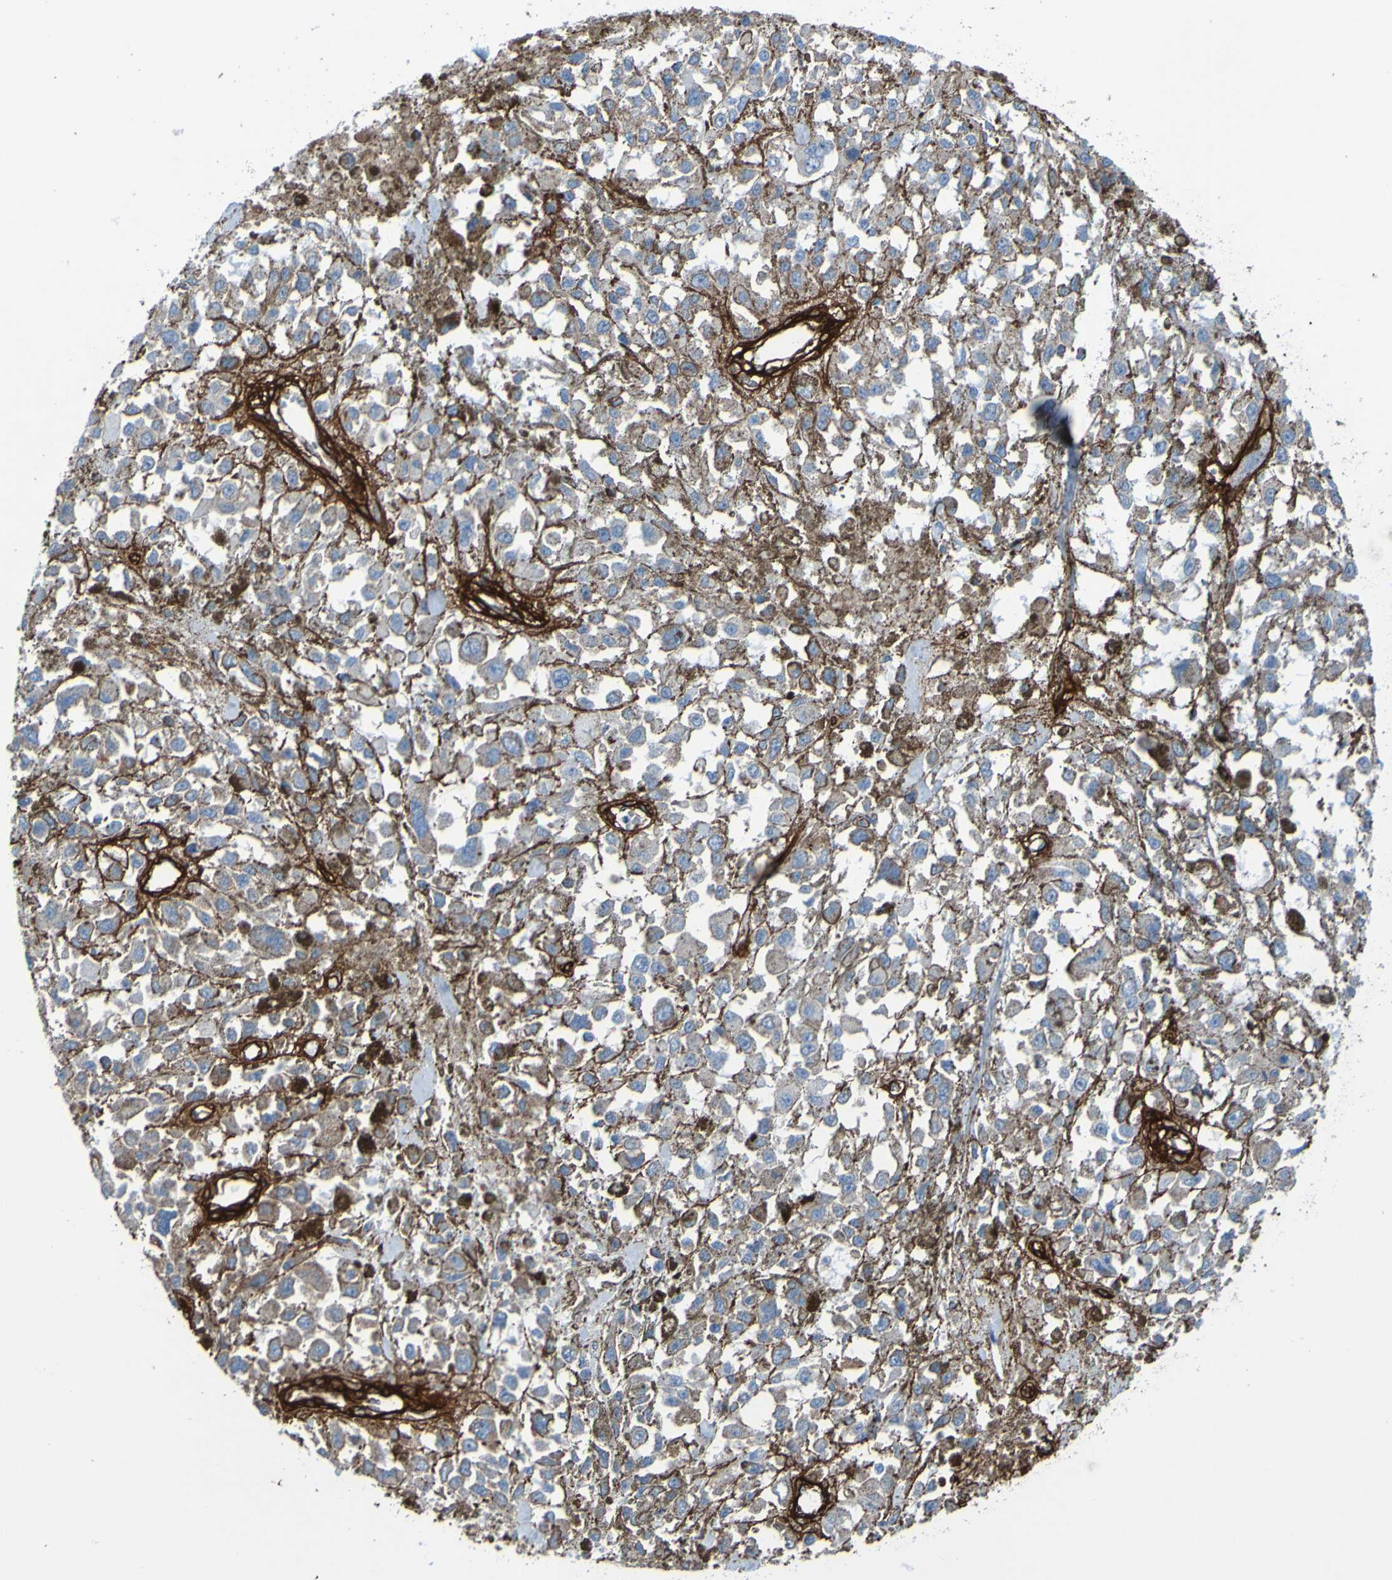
{"staining": {"intensity": "negative", "quantity": "none", "location": "none"}, "tissue": "melanoma", "cell_type": "Tumor cells", "image_type": "cancer", "snomed": [{"axis": "morphology", "description": "Malignant melanoma, Metastatic site"}, {"axis": "topography", "description": "Lymph node"}], "caption": "Protein analysis of malignant melanoma (metastatic site) shows no significant expression in tumor cells.", "gene": "COL4A2", "patient": {"sex": "male", "age": 59}}